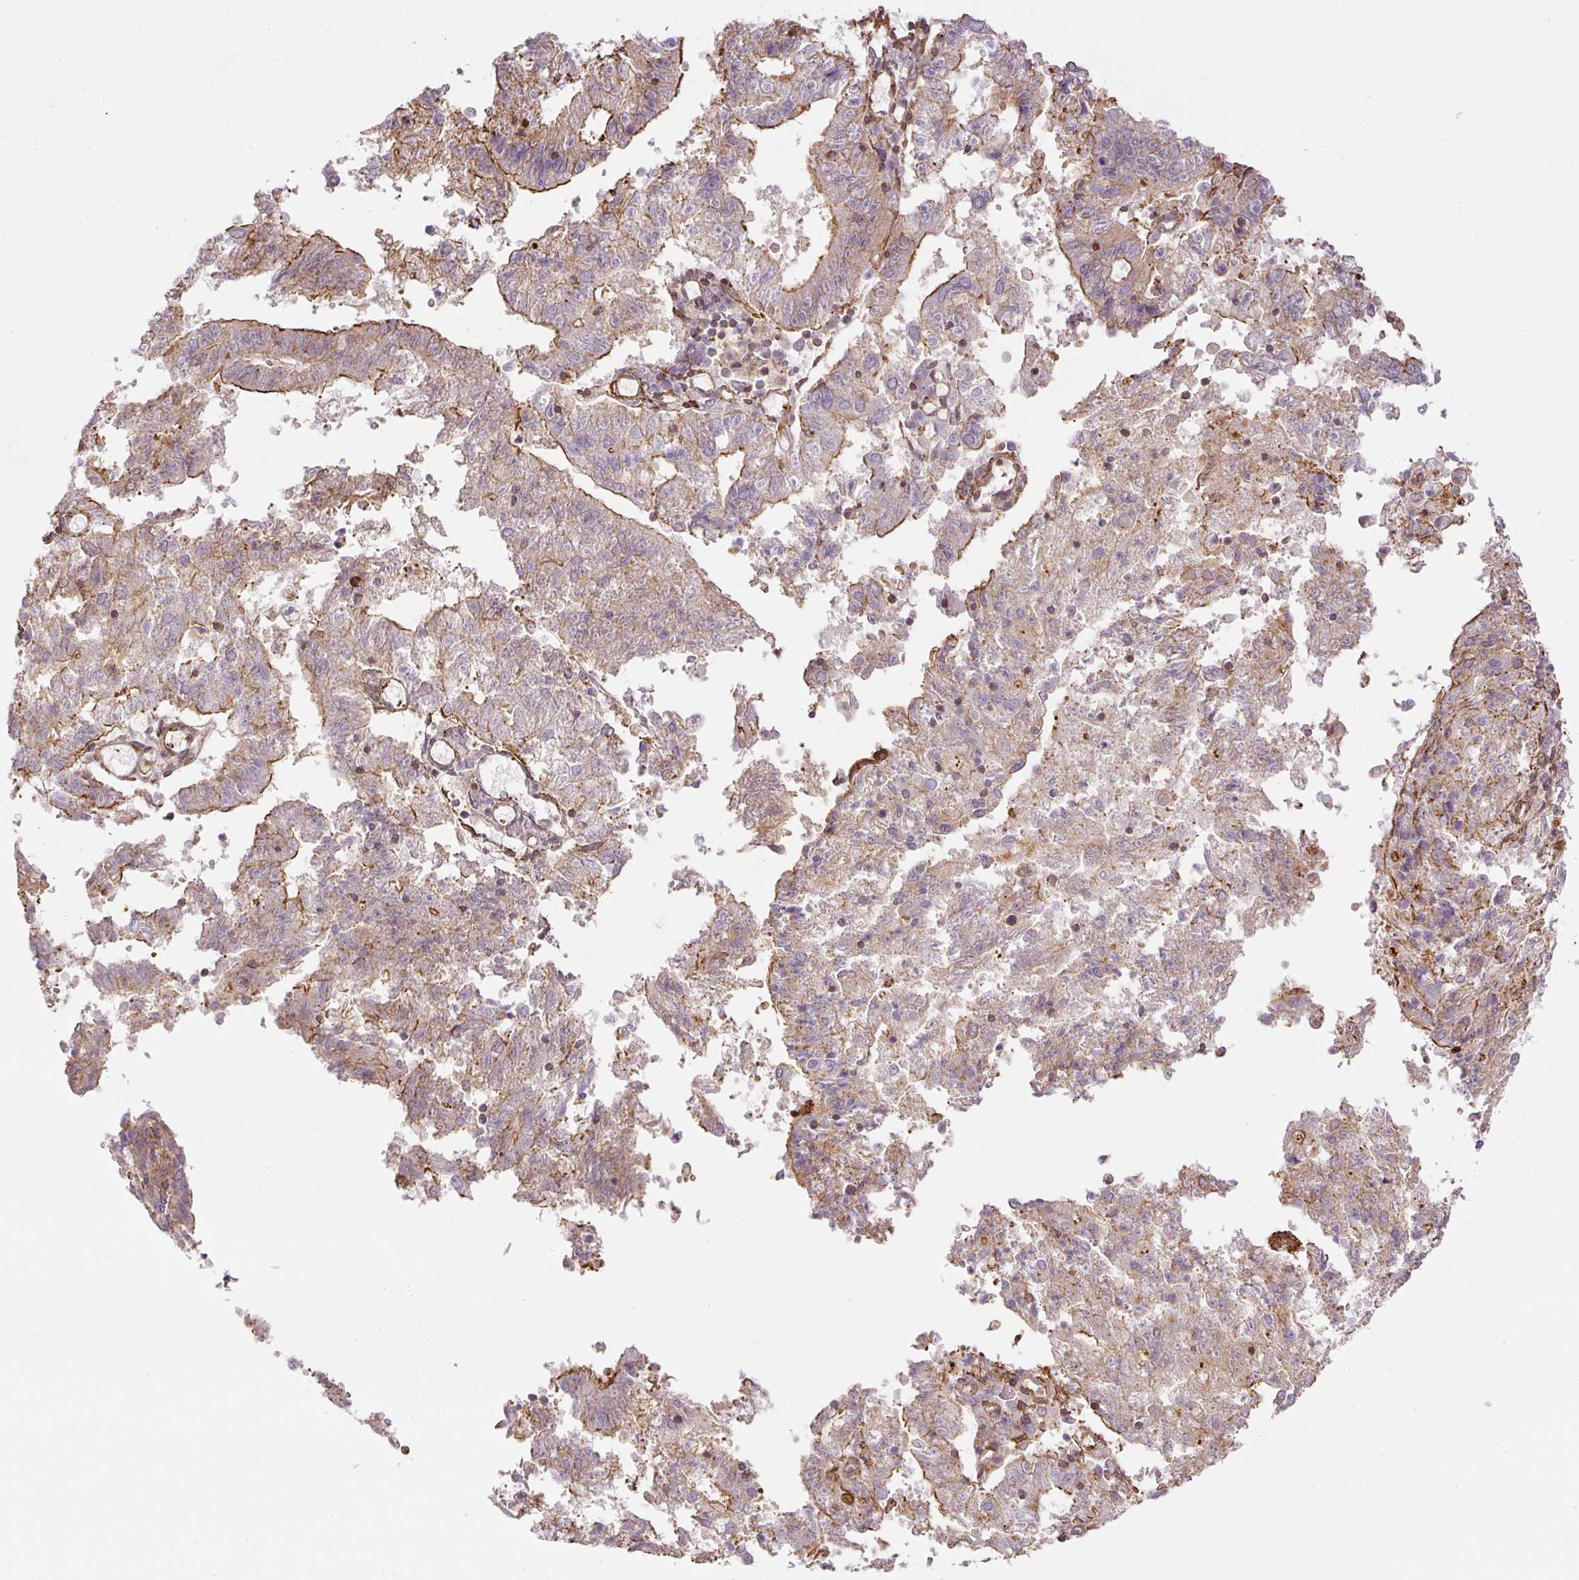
{"staining": {"intensity": "weak", "quantity": "25%-75%", "location": "cytoplasmic/membranous"}, "tissue": "endometrial cancer", "cell_type": "Tumor cells", "image_type": "cancer", "snomed": [{"axis": "morphology", "description": "Adenocarcinoma, NOS"}, {"axis": "topography", "description": "Endometrium"}], "caption": "IHC (DAB) staining of human endometrial cancer exhibits weak cytoplasmic/membranous protein expression in approximately 25%-75% of tumor cells.", "gene": "MYL12A", "patient": {"sex": "female", "age": 82}}